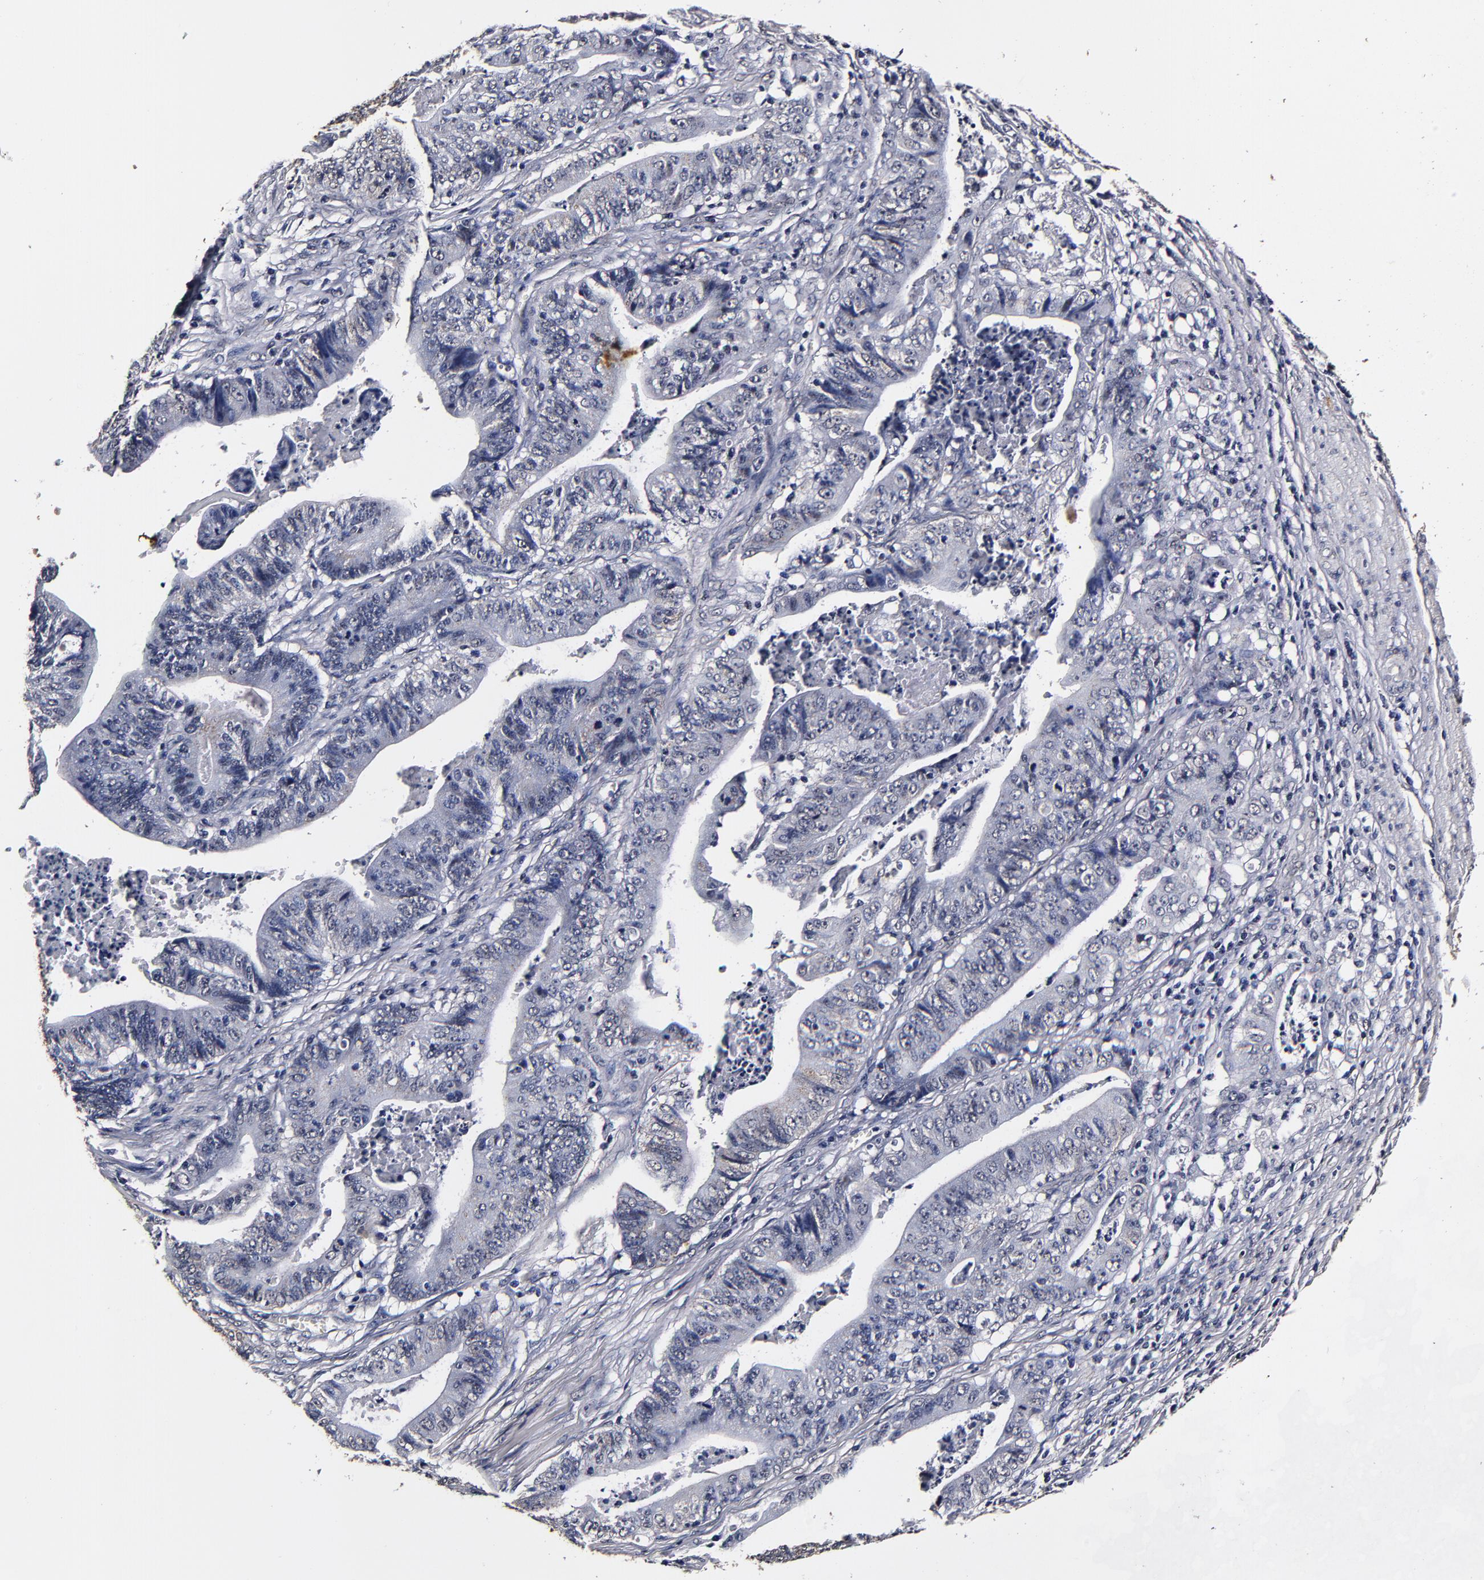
{"staining": {"intensity": "weak", "quantity": "25%-75%", "location": "cytoplasmic/membranous"}, "tissue": "stomach cancer", "cell_type": "Tumor cells", "image_type": "cancer", "snomed": [{"axis": "morphology", "description": "Adenocarcinoma, NOS"}, {"axis": "topography", "description": "Stomach, lower"}], "caption": "This photomicrograph shows IHC staining of human stomach cancer (adenocarcinoma), with low weak cytoplasmic/membranous expression in about 25%-75% of tumor cells.", "gene": "MMP15", "patient": {"sex": "female", "age": 86}}